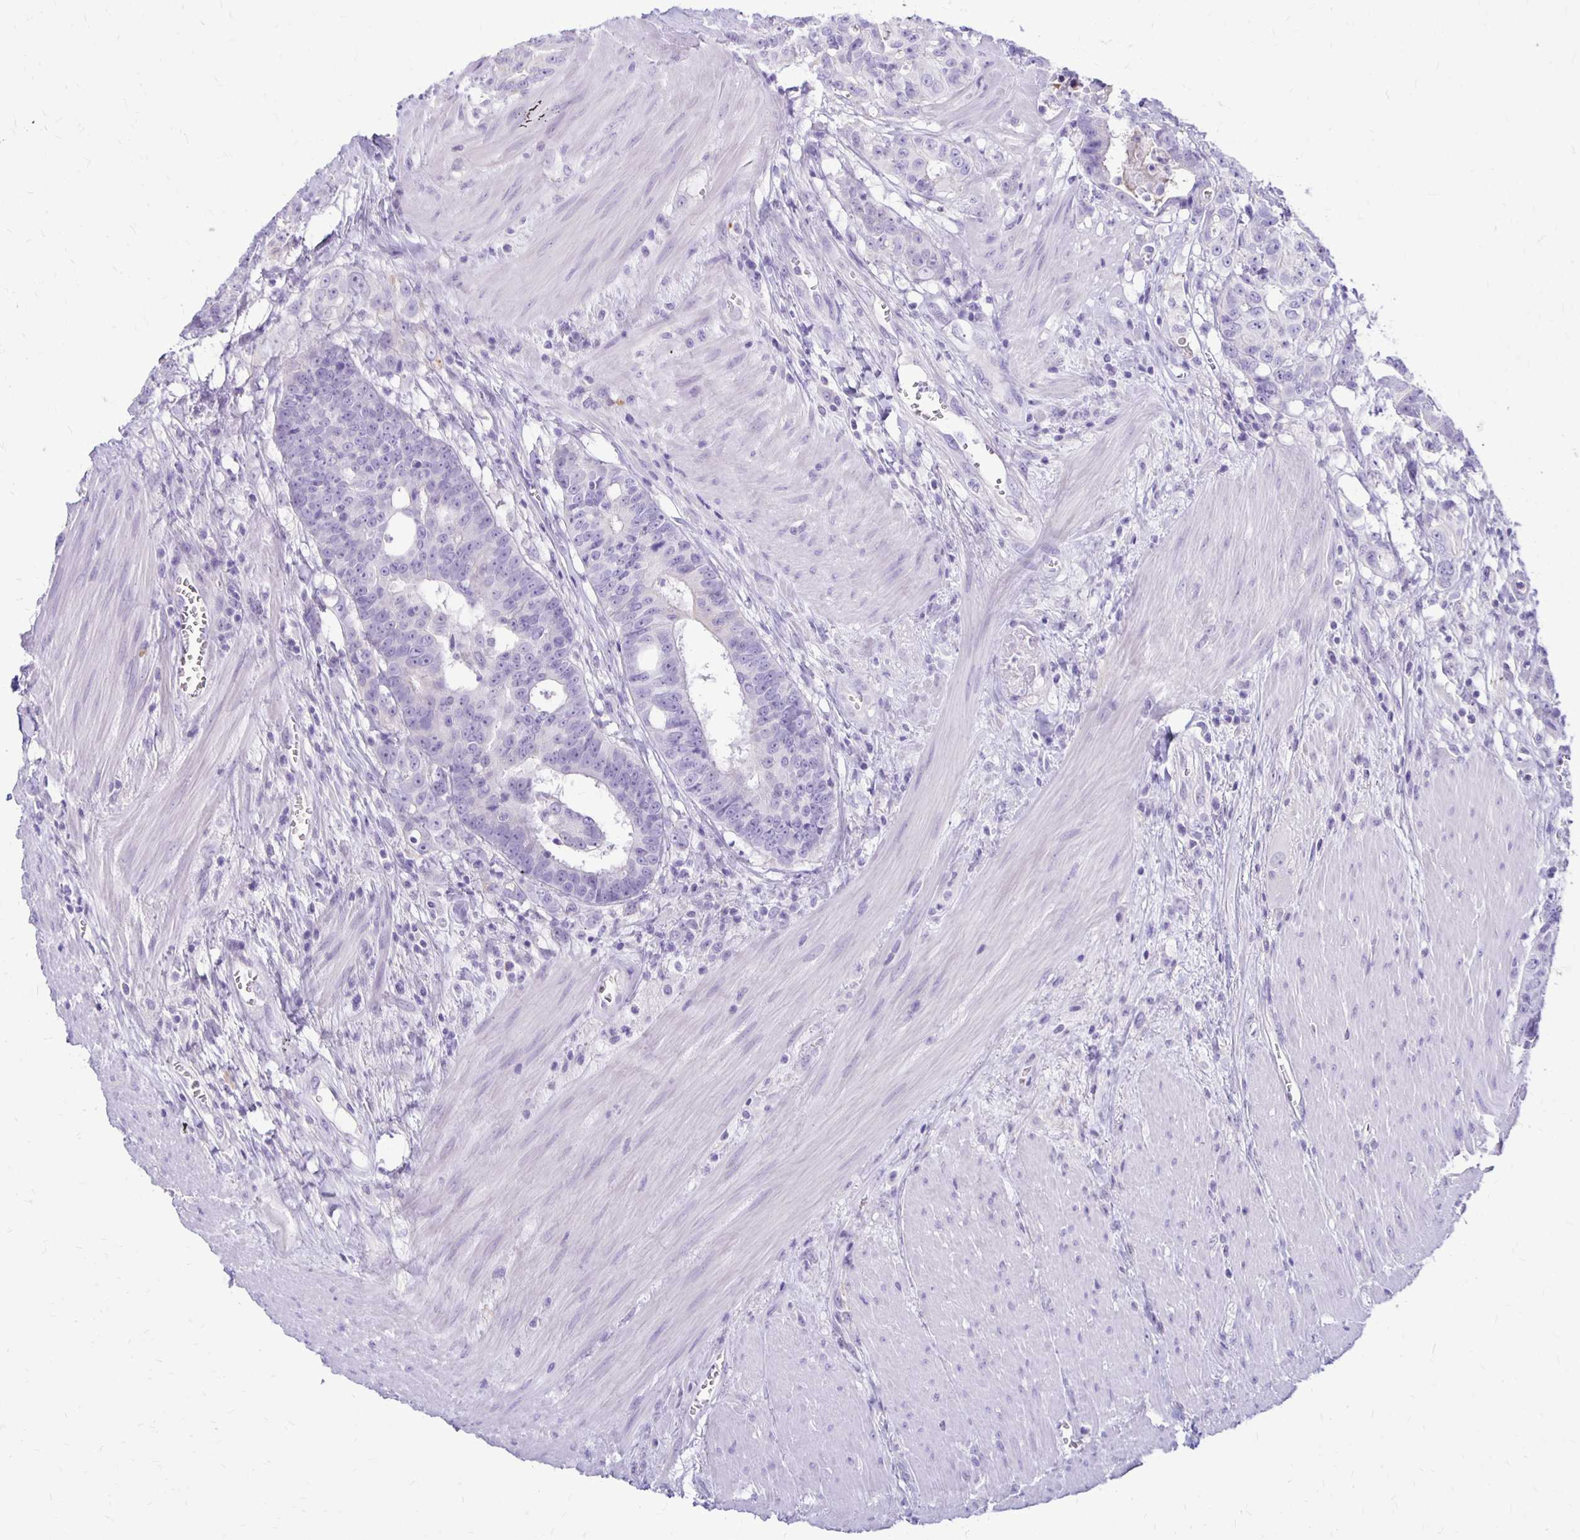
{"staining": {"intensity": "negative", "quantity": "none", "location": "none"}, "tissue": "colorectal cancer", "cell_type": "Tumor cells", "image_type": "cancer", "snomed": [{"axis": "morphology", "description": "Adenocarcinoma, NOS"}, {"axis": "topography", "description": "Rectum"}], "caption": "Colorectal cancer stained for a protein using IHC shows no staining tumor cells.", "gene": "FNTB", "patient": {"sex": "female", "age": 62}}